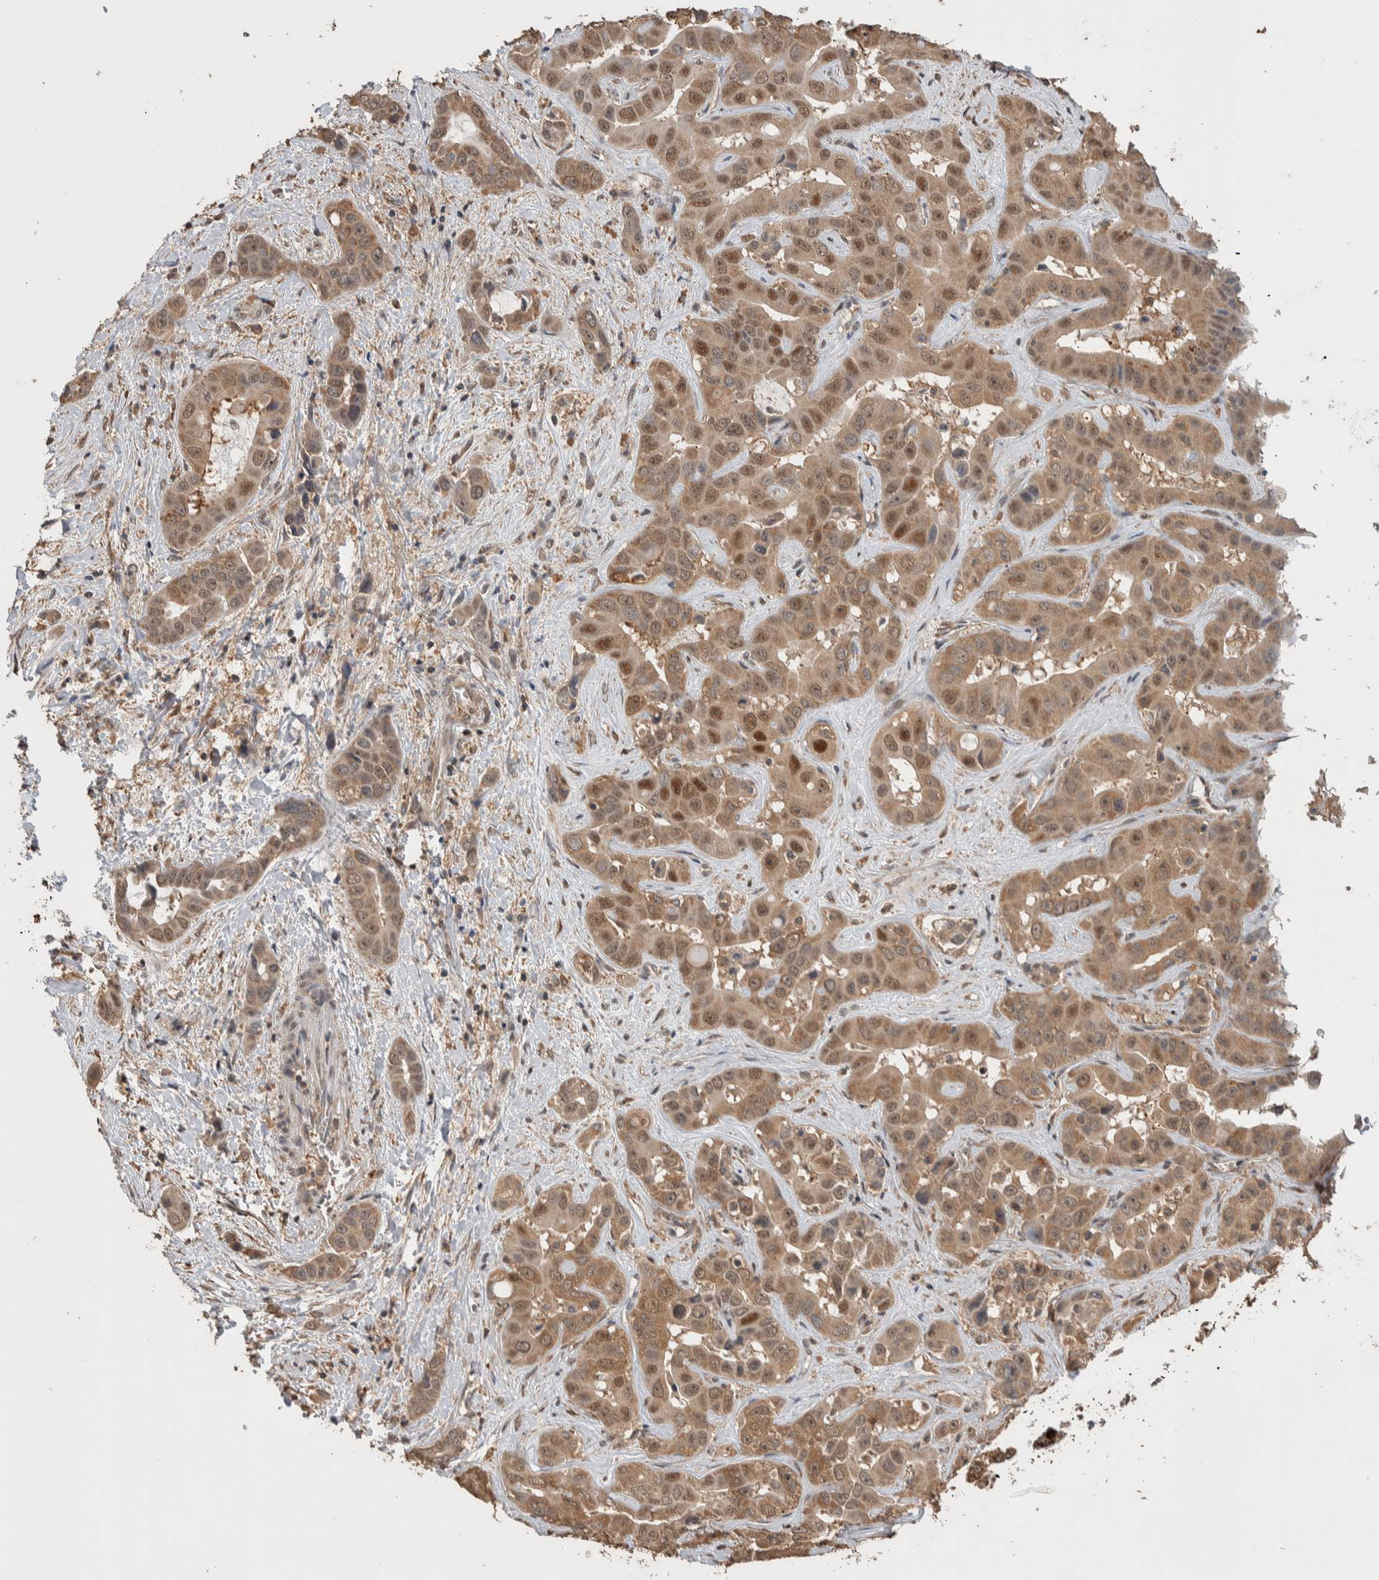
{"staining": {"intensity": "moderate", "quantity": ">75%", "location": "cytoplasmic/membranous,nuclear"}, "tissue": "liver cancer", "cell_type": "Tumor cells", "image_type": "cancer", "snomed": [{"axis": "morphology", "description": "Cholangiocarcinoma"}, {"axis": "topography", "description": "Liver"}], "caption": "Tumor cells exhibit medium levels of moderate cytoplasmic/membranous and nuclear staining in approximately >75% of cells in liver cholangiocarcinoma.", "gene": "DVL2", "patient": {"sex": "female", "age": 52}}